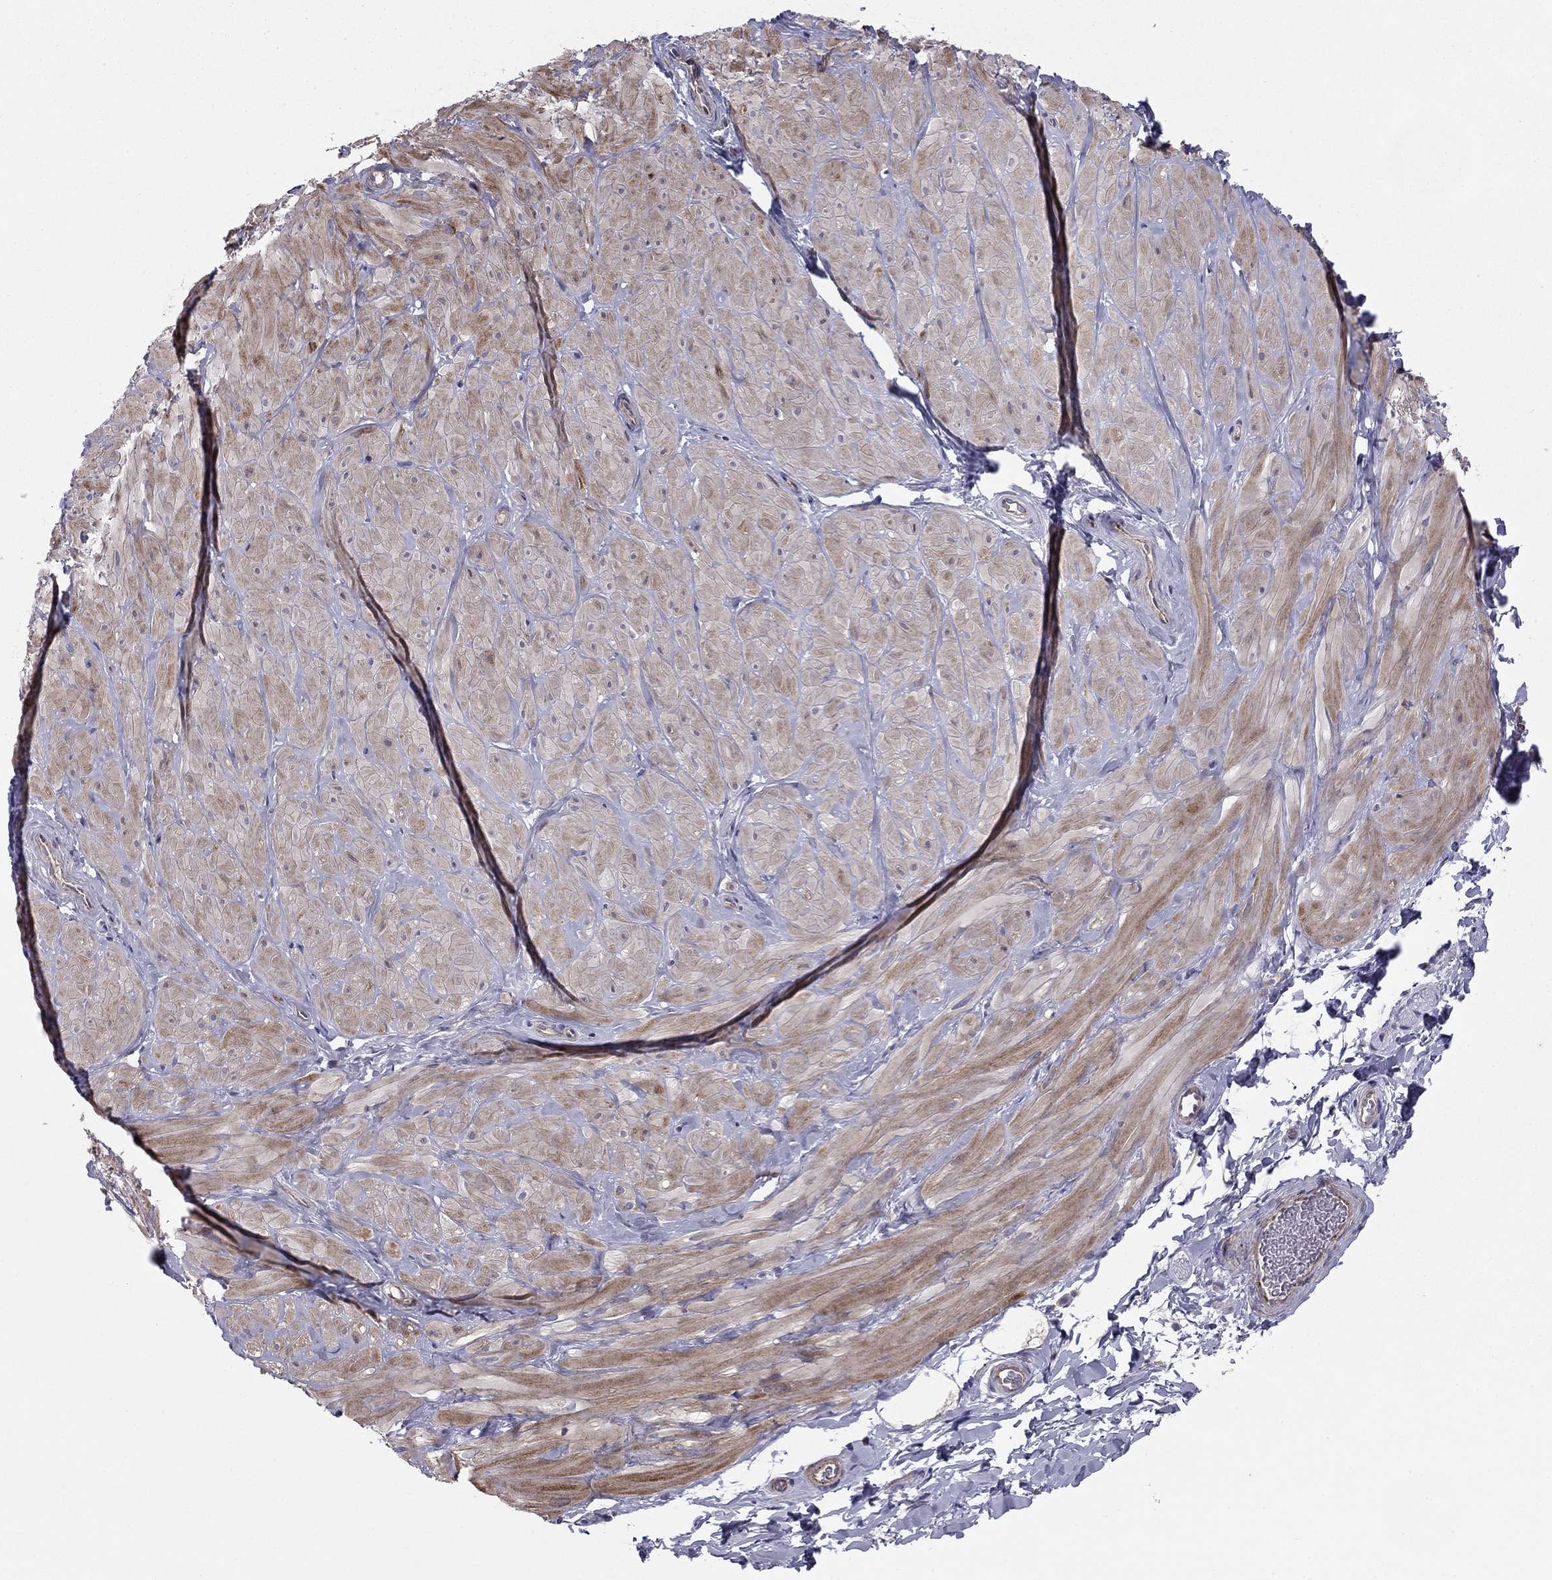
{"staining": {"intensity": "negative", "quantity": "none", "location": "none"}, "tissue": "adipose tissue", "cell_type": "Adipocytes", "image_type": "normal", "snomed": [{"axis": "morphology", "description": "Normal tissue, NOS"}, {"axis": "topography", "description": "Smooth muscle"}, {"axis": "topography", "description": "Peripheral nerve tissue"}], "caption": "This is an immunohistochemistry (IHC) image of unremarkable adipose tissue. There is no staining in adipocytes.", "gene": "ALG6", "patient": {"sex": "male", "age": 22}}